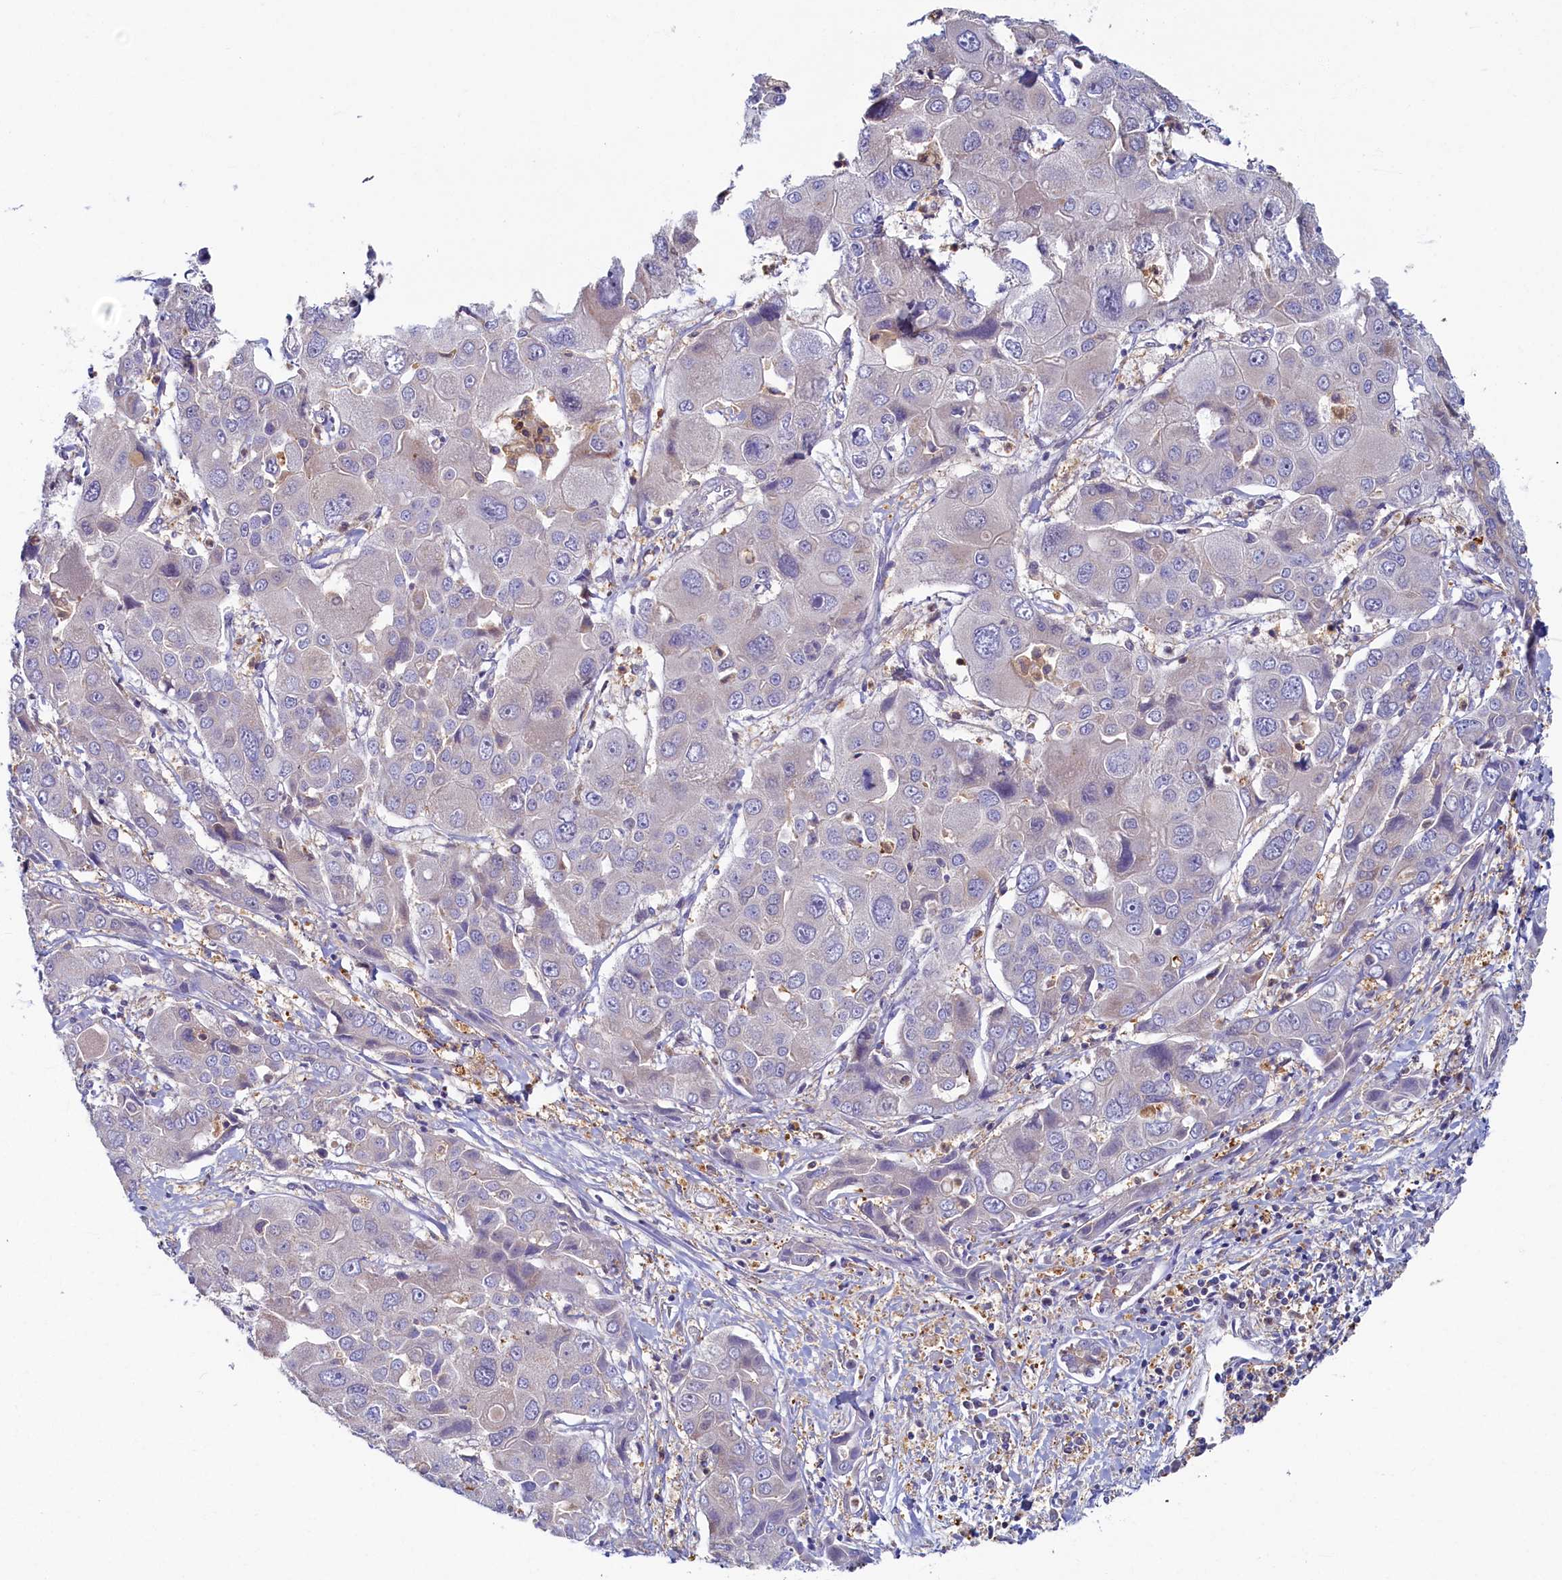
{"staining": {"intensity": "negative", "quantity": "none", "location": "none"}, "tissue": "liver cancer", "cell_type": "Tumor cells", "image_type": "cancer", "snomed": [{"axis": "morphology", "description": "Cholangiocarcinoma"}, {"axis": "topography", "description": "Liver"}], "caption": "This is an immunohistochemistry histopathology image of cholangiocarcinoma (liver). There is no staining in tumor cells.", "gene": "TIMM8B", "patient": {"sex": "male", "age": 67}}